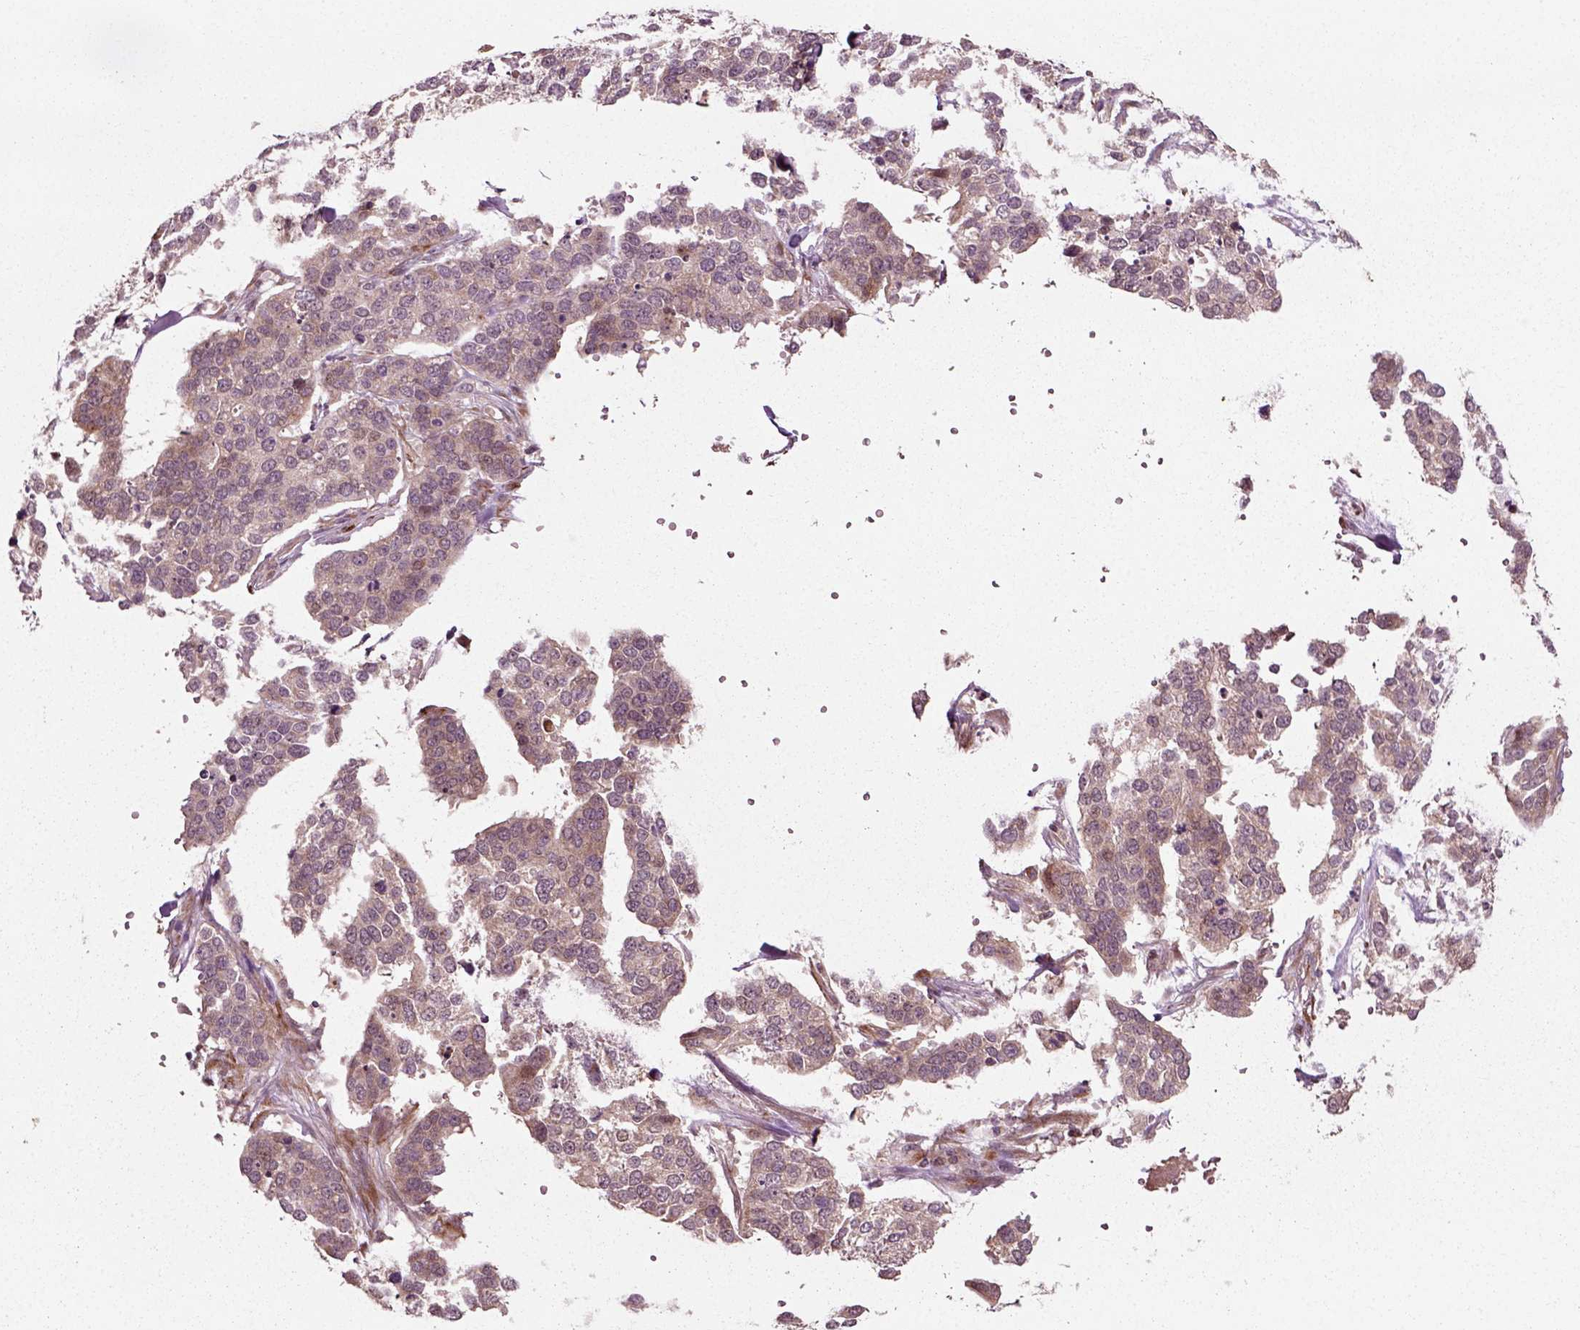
{"staining": {"intensity": "weak", "quantity": "<25%", "location": "cytoplasmic/membranous"}, "tissue": "ovarian cancer", "cell_type": "Tumor cells", "image_type": "cancer", "snomed": [{"axis": "morphology", "description": "Carcinoma, endometroid"}, {"axis": "topography", "description": "Ovary"}], "caption": "Human ovarian cancer (endometroid carcinoma) stained for a protein using IHC exhibits no expression in tumor cells.", "gene": "PLCD3", "patient": {"sex": "female", "age": 65}}